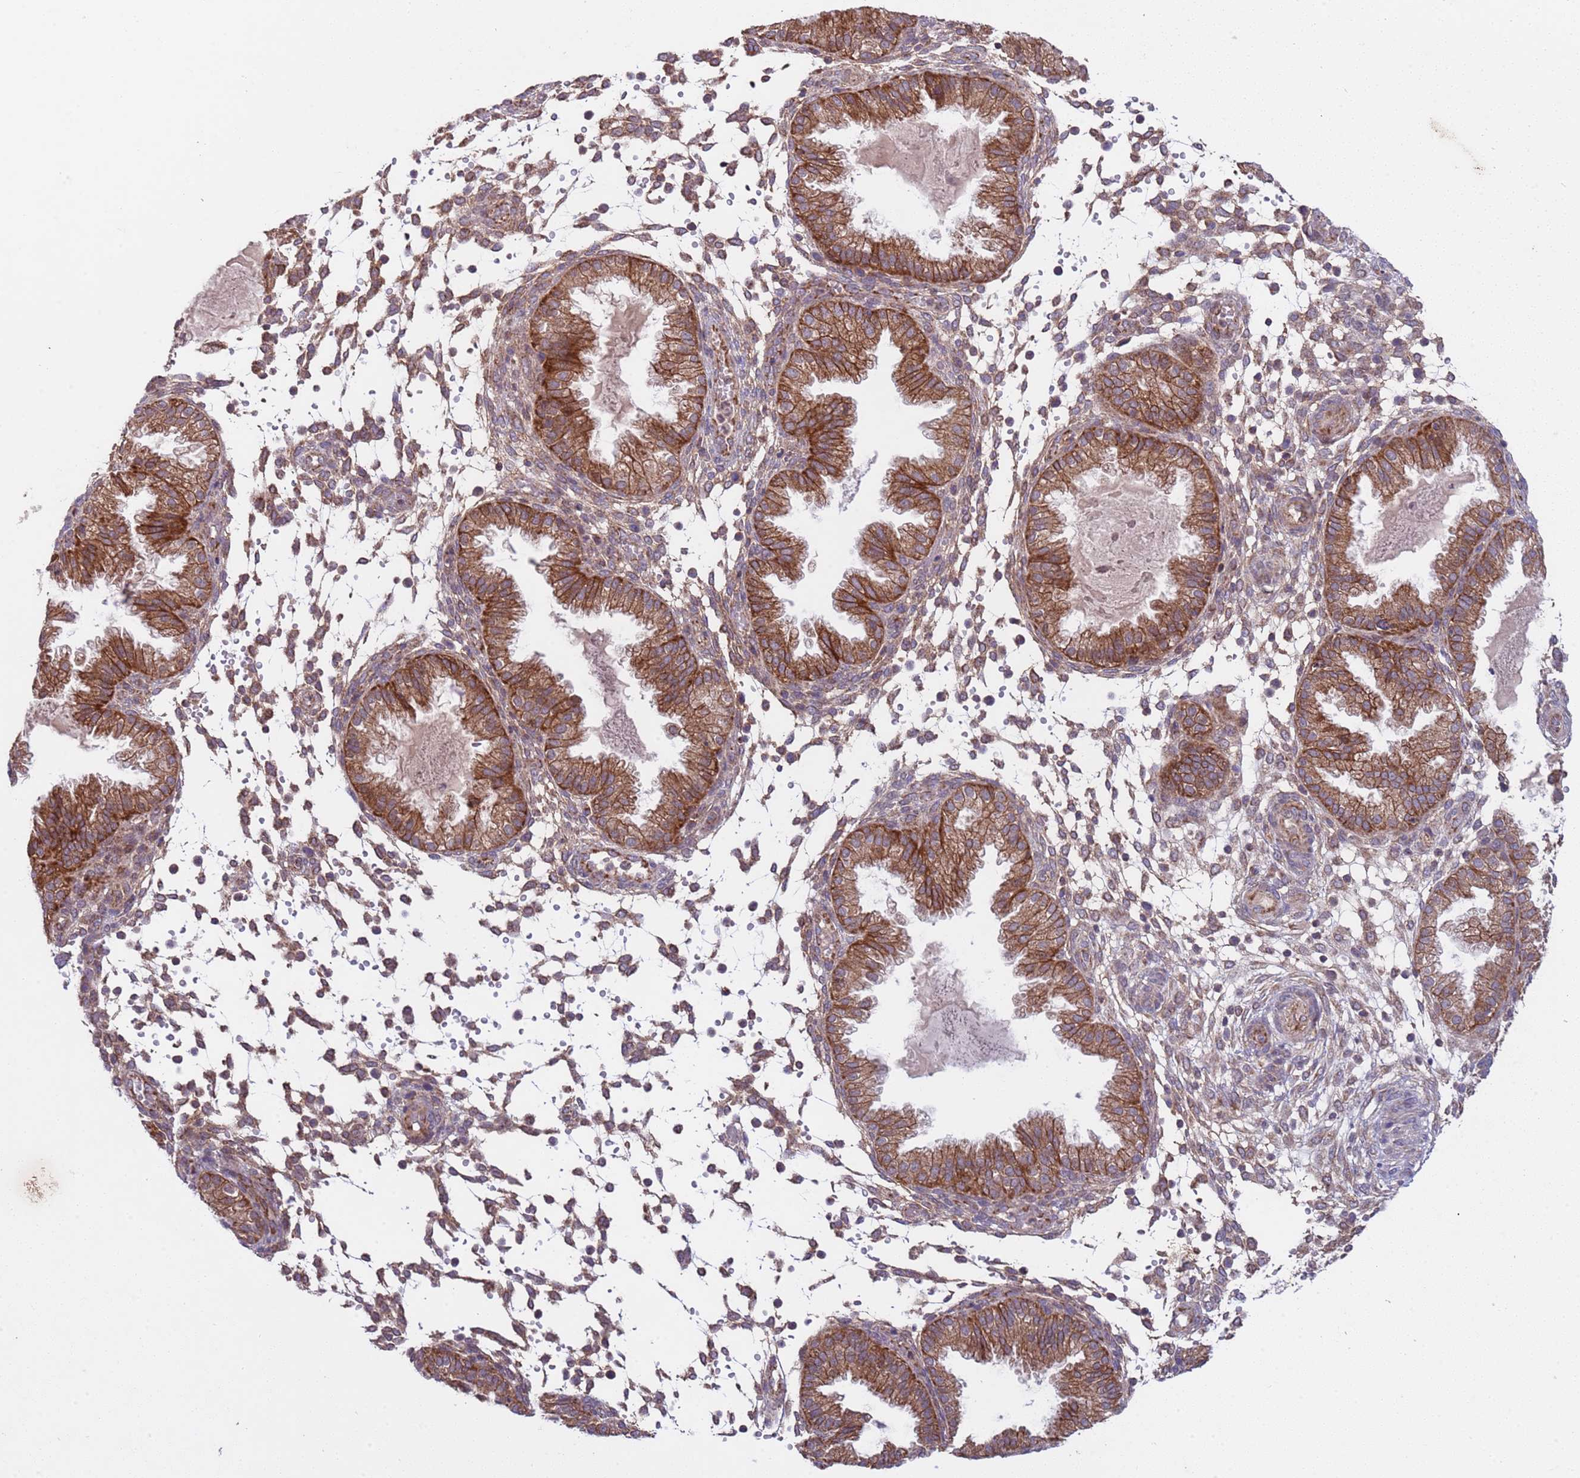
{"staining": {"intensity": "moderate", "quantity": "25%-75%", "location": "cytoplasmic/membranous"}, "tissue": "endometrium", "cell_type": "Cells in endometrial stroma", "image_type": "normal", "snomed": [{"axis": "morphology", "description": "Normal tissue, NOS"}, {"axis": "topography", "description": "Endometrium"}], "caption": "Protein analysis of normal endometrium exhibits moderate cytoplasmic/membranous expression in about 25%-75% of cells in endometrial stroma. (brown staining indicates protein expression, while blue staining denotes nuclei).", "gene": "ACAD8", "patient": {"sex": "female", "age": 33}}